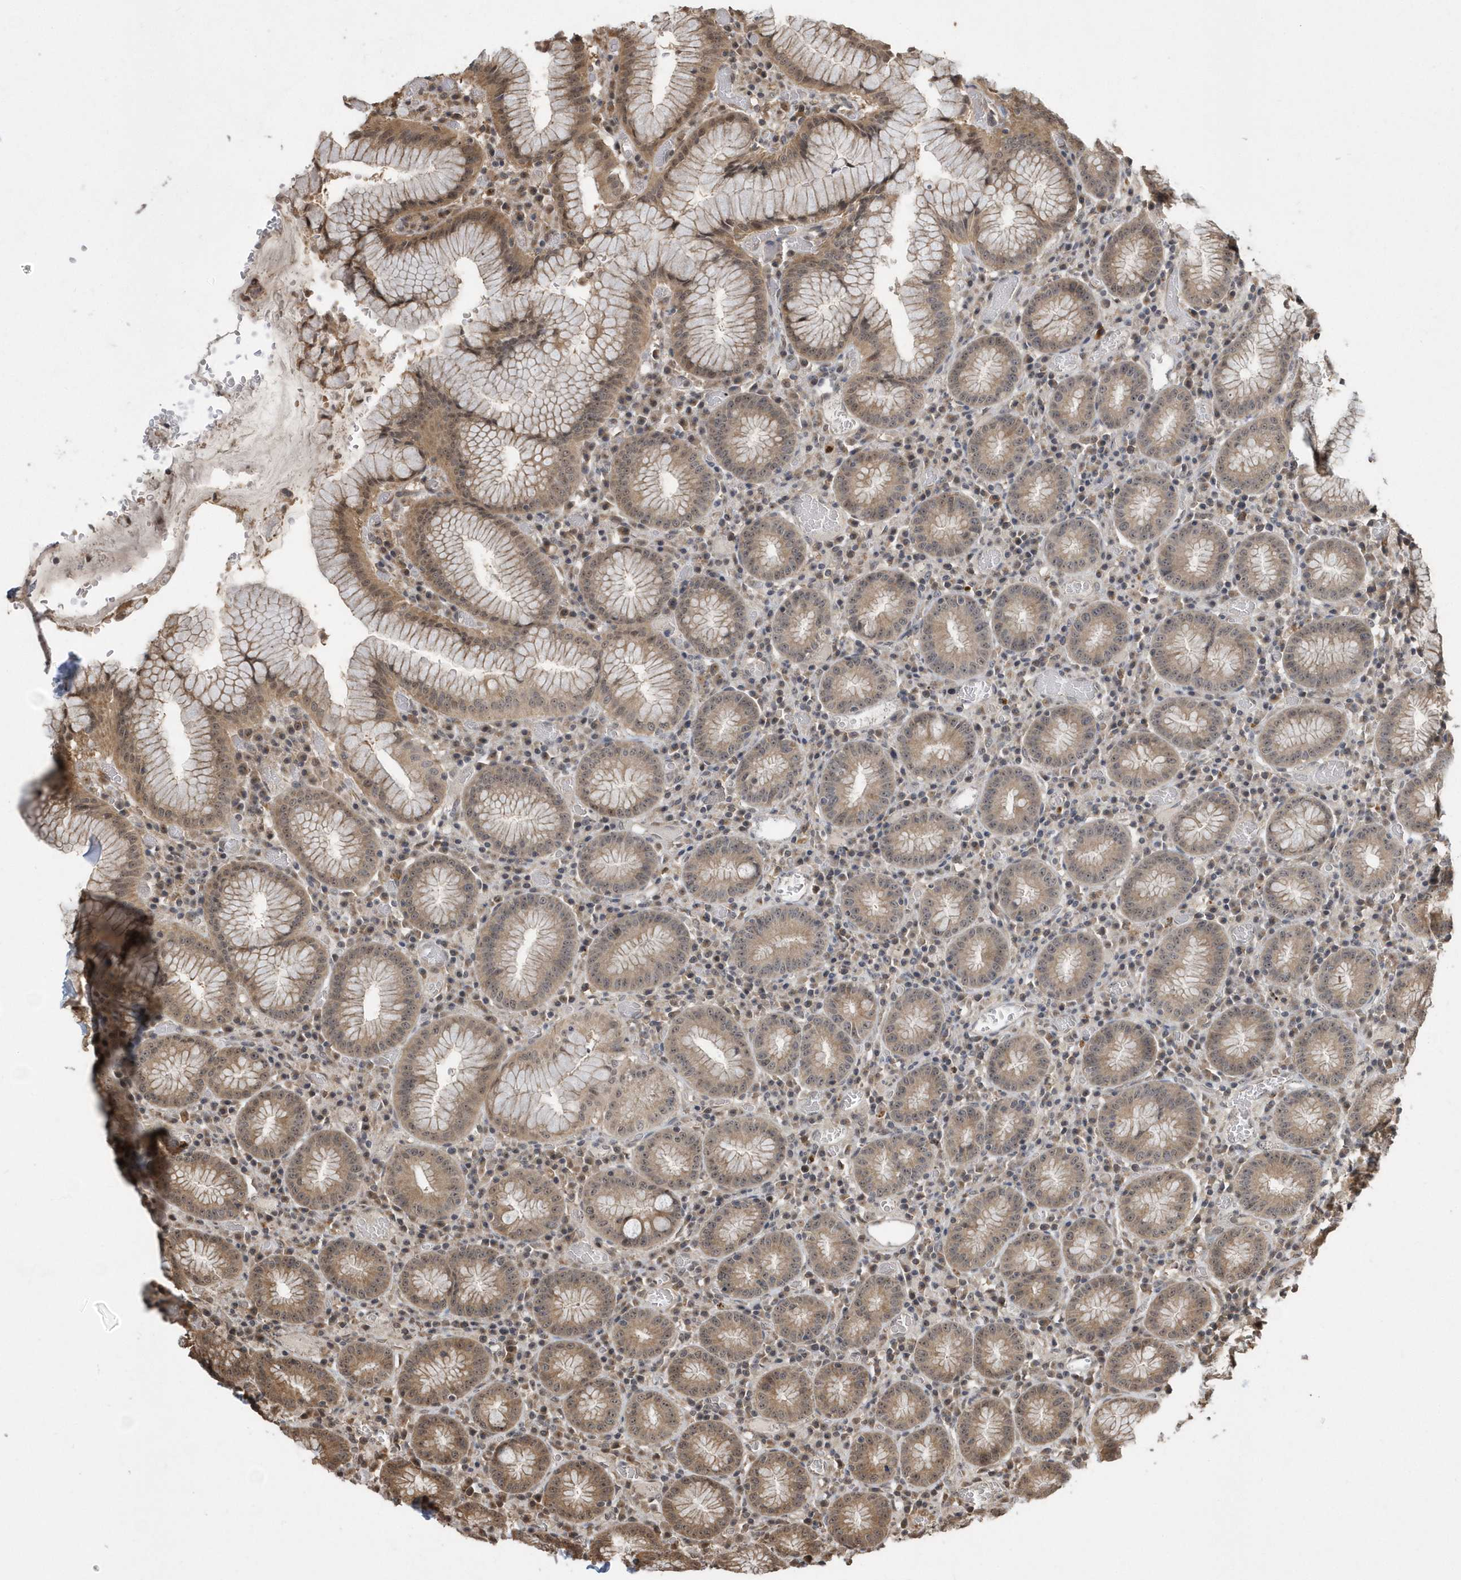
{"staining": {"intensity": "moderate", "quantity": ">75%", "location": "cytoplasmic/membranous,nuclear"}, "tissue": "stomach", "cell_type": "Glandular cells", "image_type": "normal", "snomed": [{"axis": "morphology", "description": "Normal tissue, NOS"}, {"axis": "topography", "description": "Stomach"}], "caption": "Protein expression analysis of benign human stomach reveals moderate cytoplasmic/membranous,nuclear staining in about >75% of glandular cells. (IHC, brightfield microscopy, high magnification).", "gene": "WASHC5", "patient": {"sex": "male", "age": 55}}